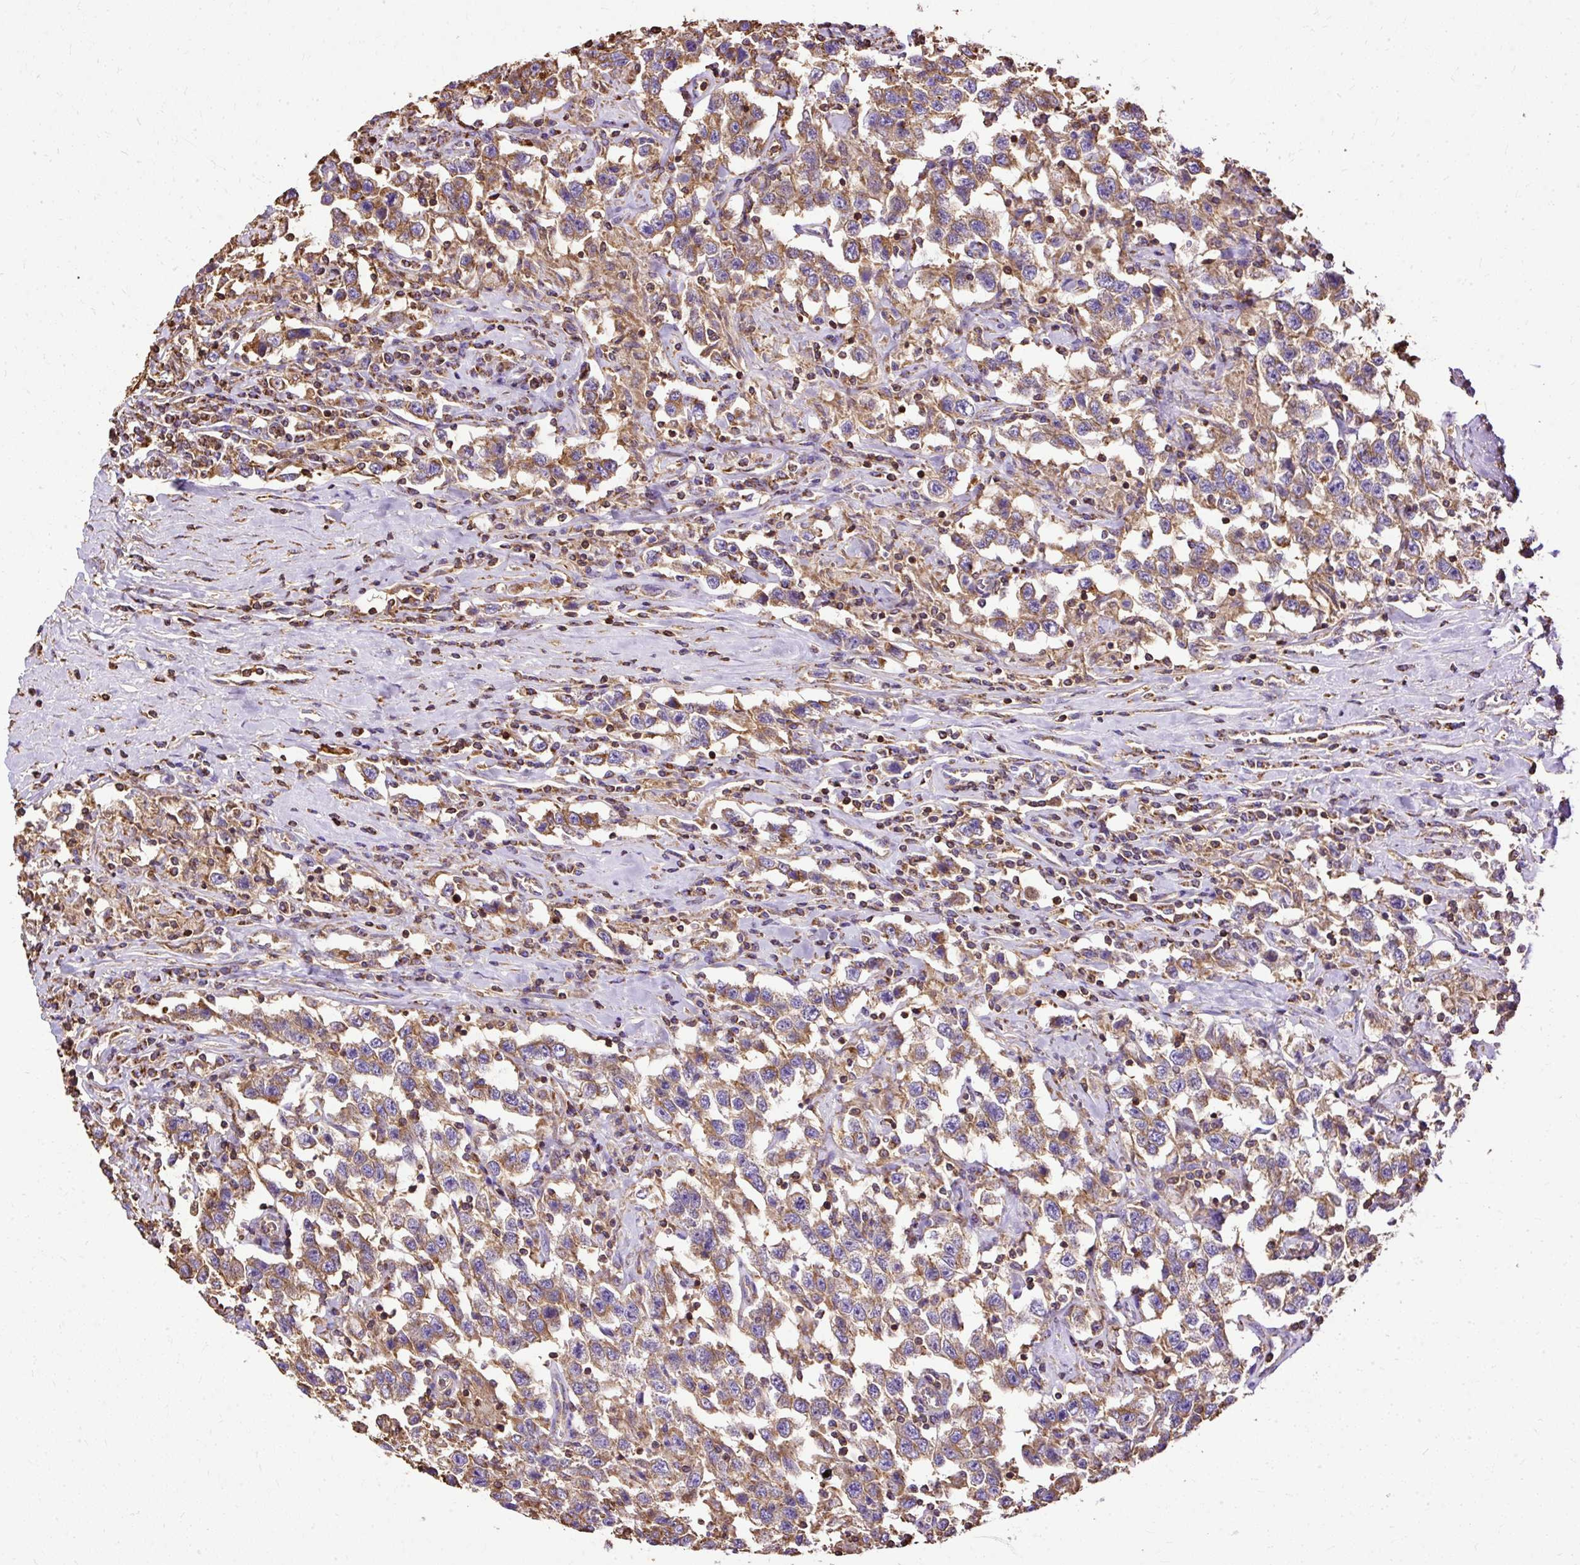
{"staining": {"intensity": "moderate", "quantity": ">75%", "location": "cytoplasmic/membranous"}, "tissue": "testis cancer", "cell_type": "Tumor cells", "image_type": "cancer", "snomed": [{"axis": "morphology", "description": "Seminoma, NOS"}, {"axis": "topography", "description": "Testis"}], "caption": "Testis seminoma stained with a protein marker demonstrates moderate staining in tumor cells.", "gene": "KLHL11", "patient": {"sex": "male", "age": 41}}